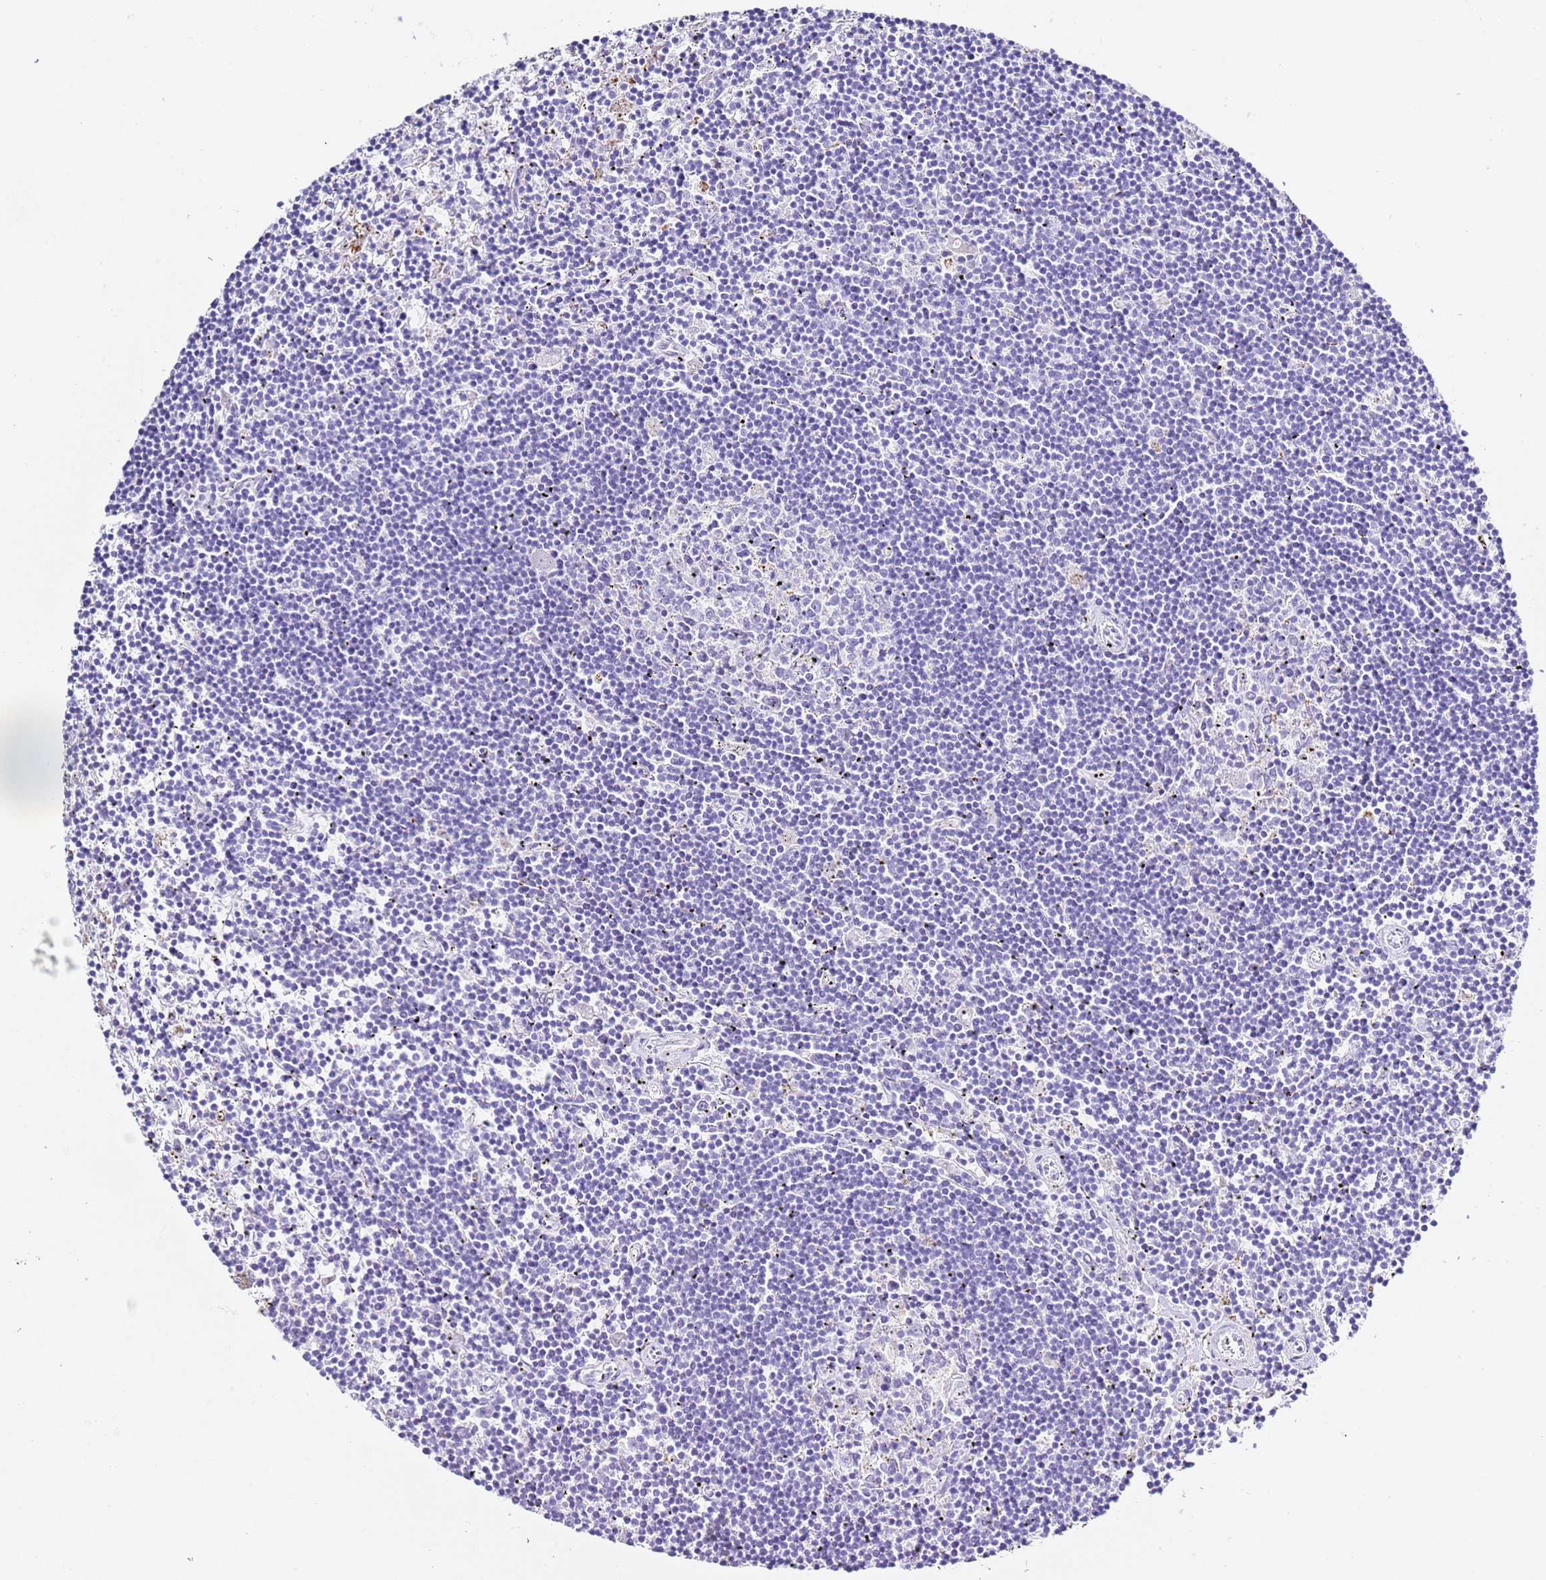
{"staining": {"intensity": "negative", "quantity": "none", "location": "none"}, "tissue": "lymphoma", "cell_type": "Tumor cells", "image_type": "cancer", "snomed": [{"axis": "morphology", "description": "Malignant lymphoma, non-Hodgkin's type, Low grade"}, {"axis": "topography", "description": "Spleen"}], "caption": "DAB immunohistochemical staining of lymphoma demonstrates no significant positivity in tumor cells.", "gene": "PTBP2", "patient": {"sex": "male", "age": 76}}